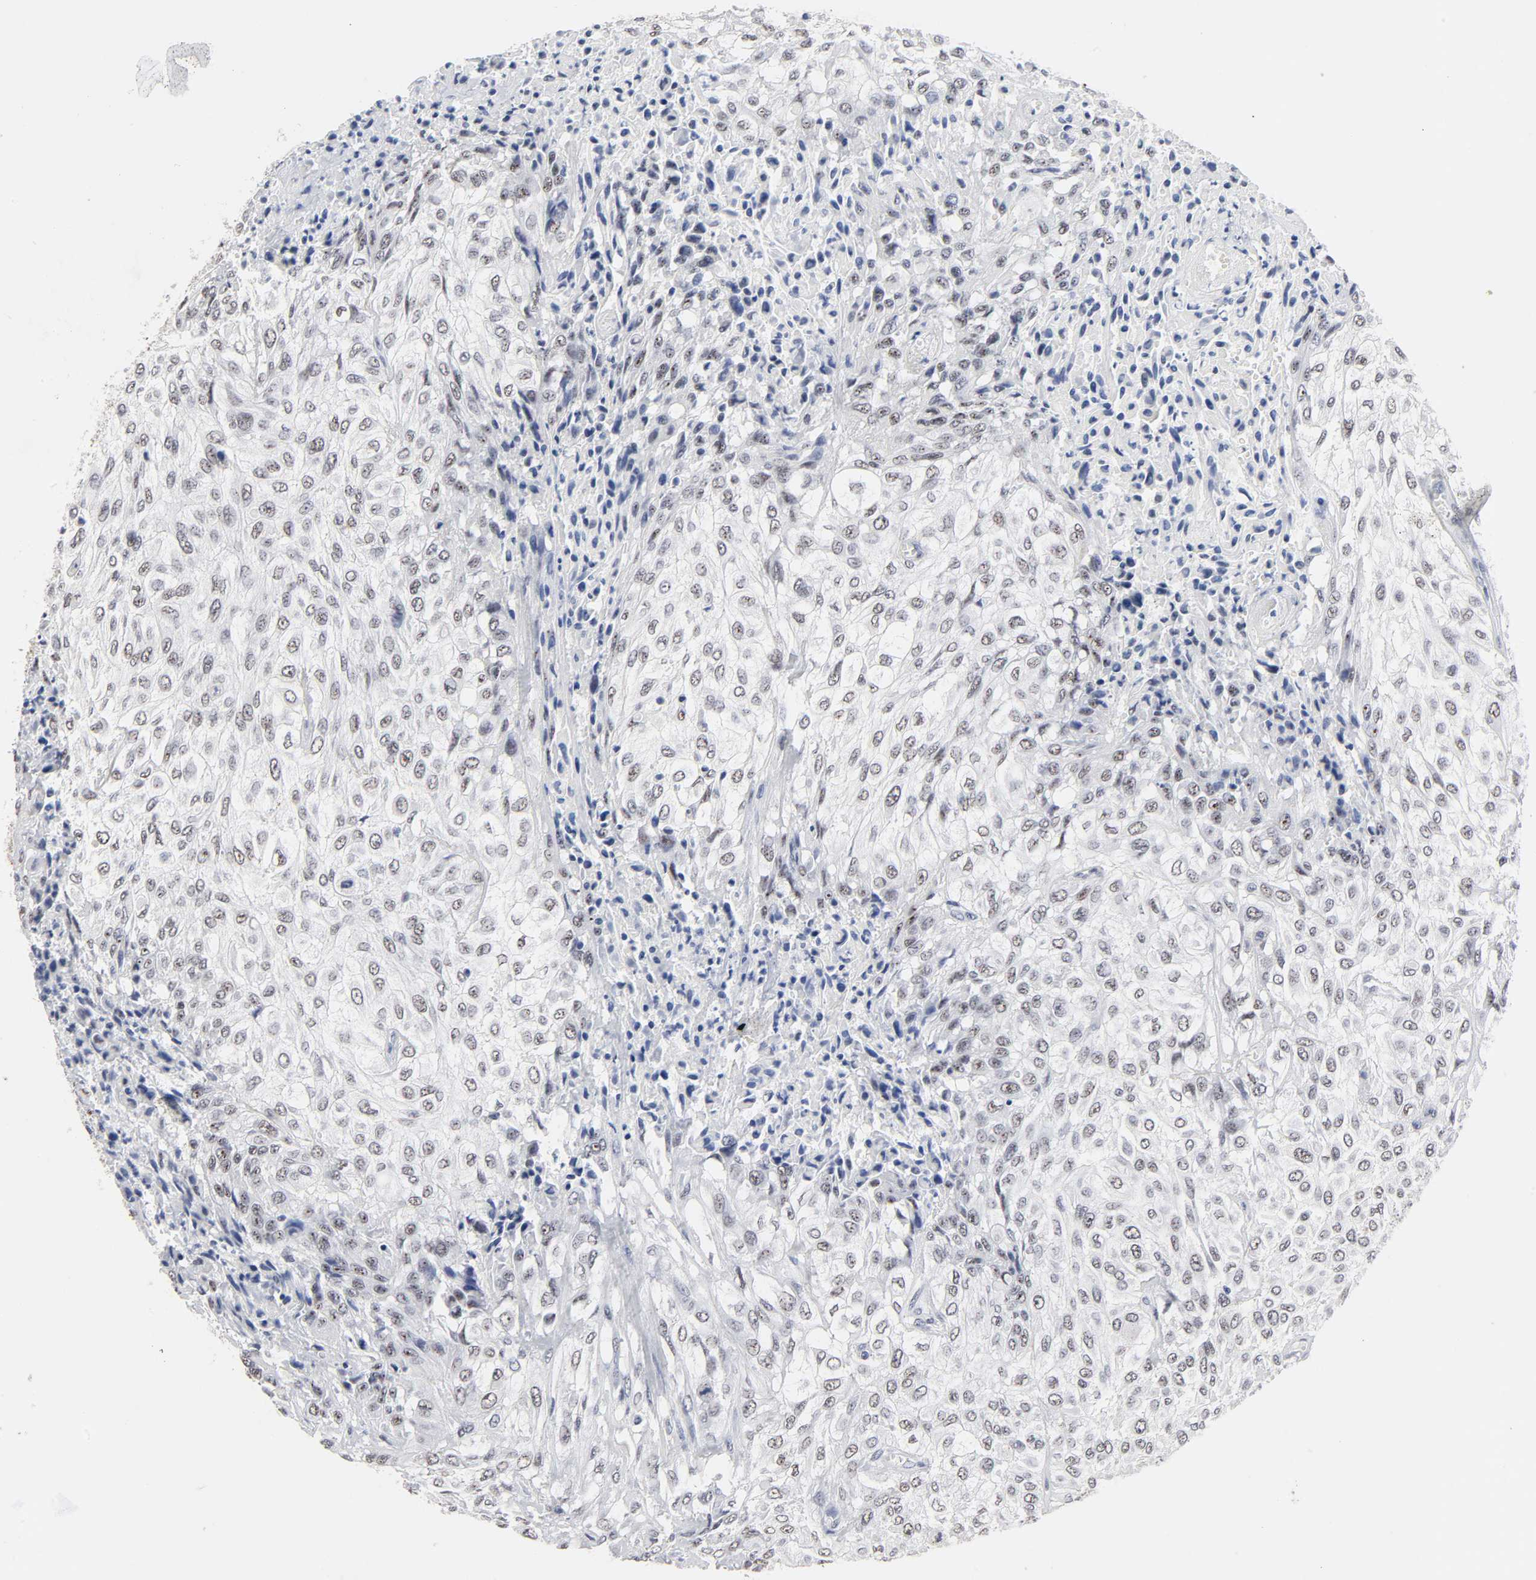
{"staining": {"intensity": "weak", "quantity": "25%-75%", "location": "nuclear"}, "tissue": "urothelial cancer", "cell_type": "Tumor cells", "image_type": "cancer", "snomed": [{"axis": "morphology", "description": "Urothelial carcinoma, High grade"}, {"axis": "topography", "description": "Urinary bladder"}], "caption": "A brown stain labels weak nuclear staining of a protein in human urothelial carcinoma (high-grade) tumor cells.", "gene": "GRHL2", "patient": {"sex": "male", "age": 57}}